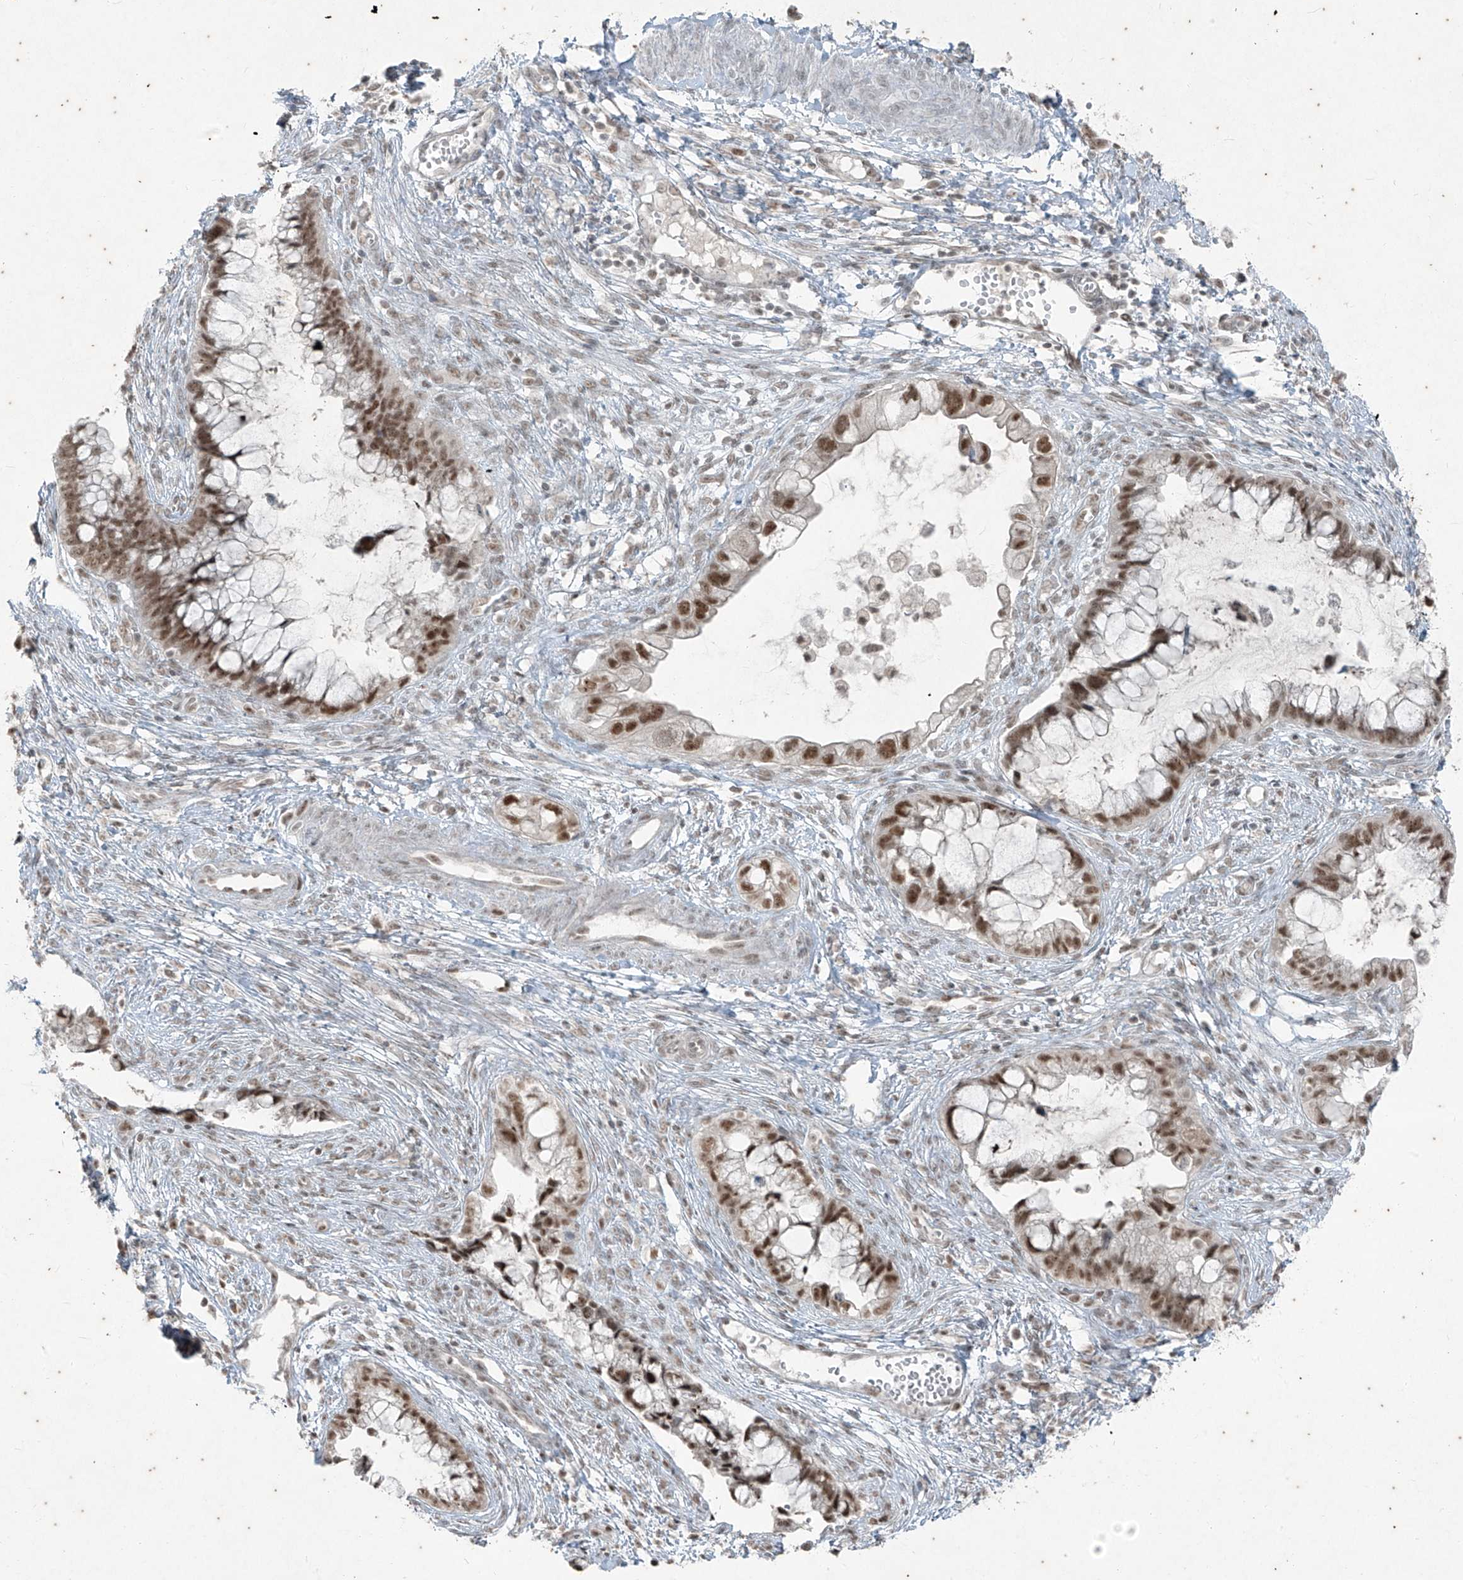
{"staining": {"intensity": "moderate", "quantity": ">75%", "location": "nuclear"}, "tissue": "cervical cancer", "cell_type": "Tumor cells", "image_type": "cancer", "snomed": [{"axis": "morphology", "description": "Adenocarcinoma, NOS"}, {"axis": "topography", "description": "Cervix"}], "caption": "Cervical cancer (adenocarcinoma) stained for a protein demonstrates moderate nuclear positivity in tumor cells.", "gene": "ZNF354B", "patient": {"sex": "female", "age": 44}}